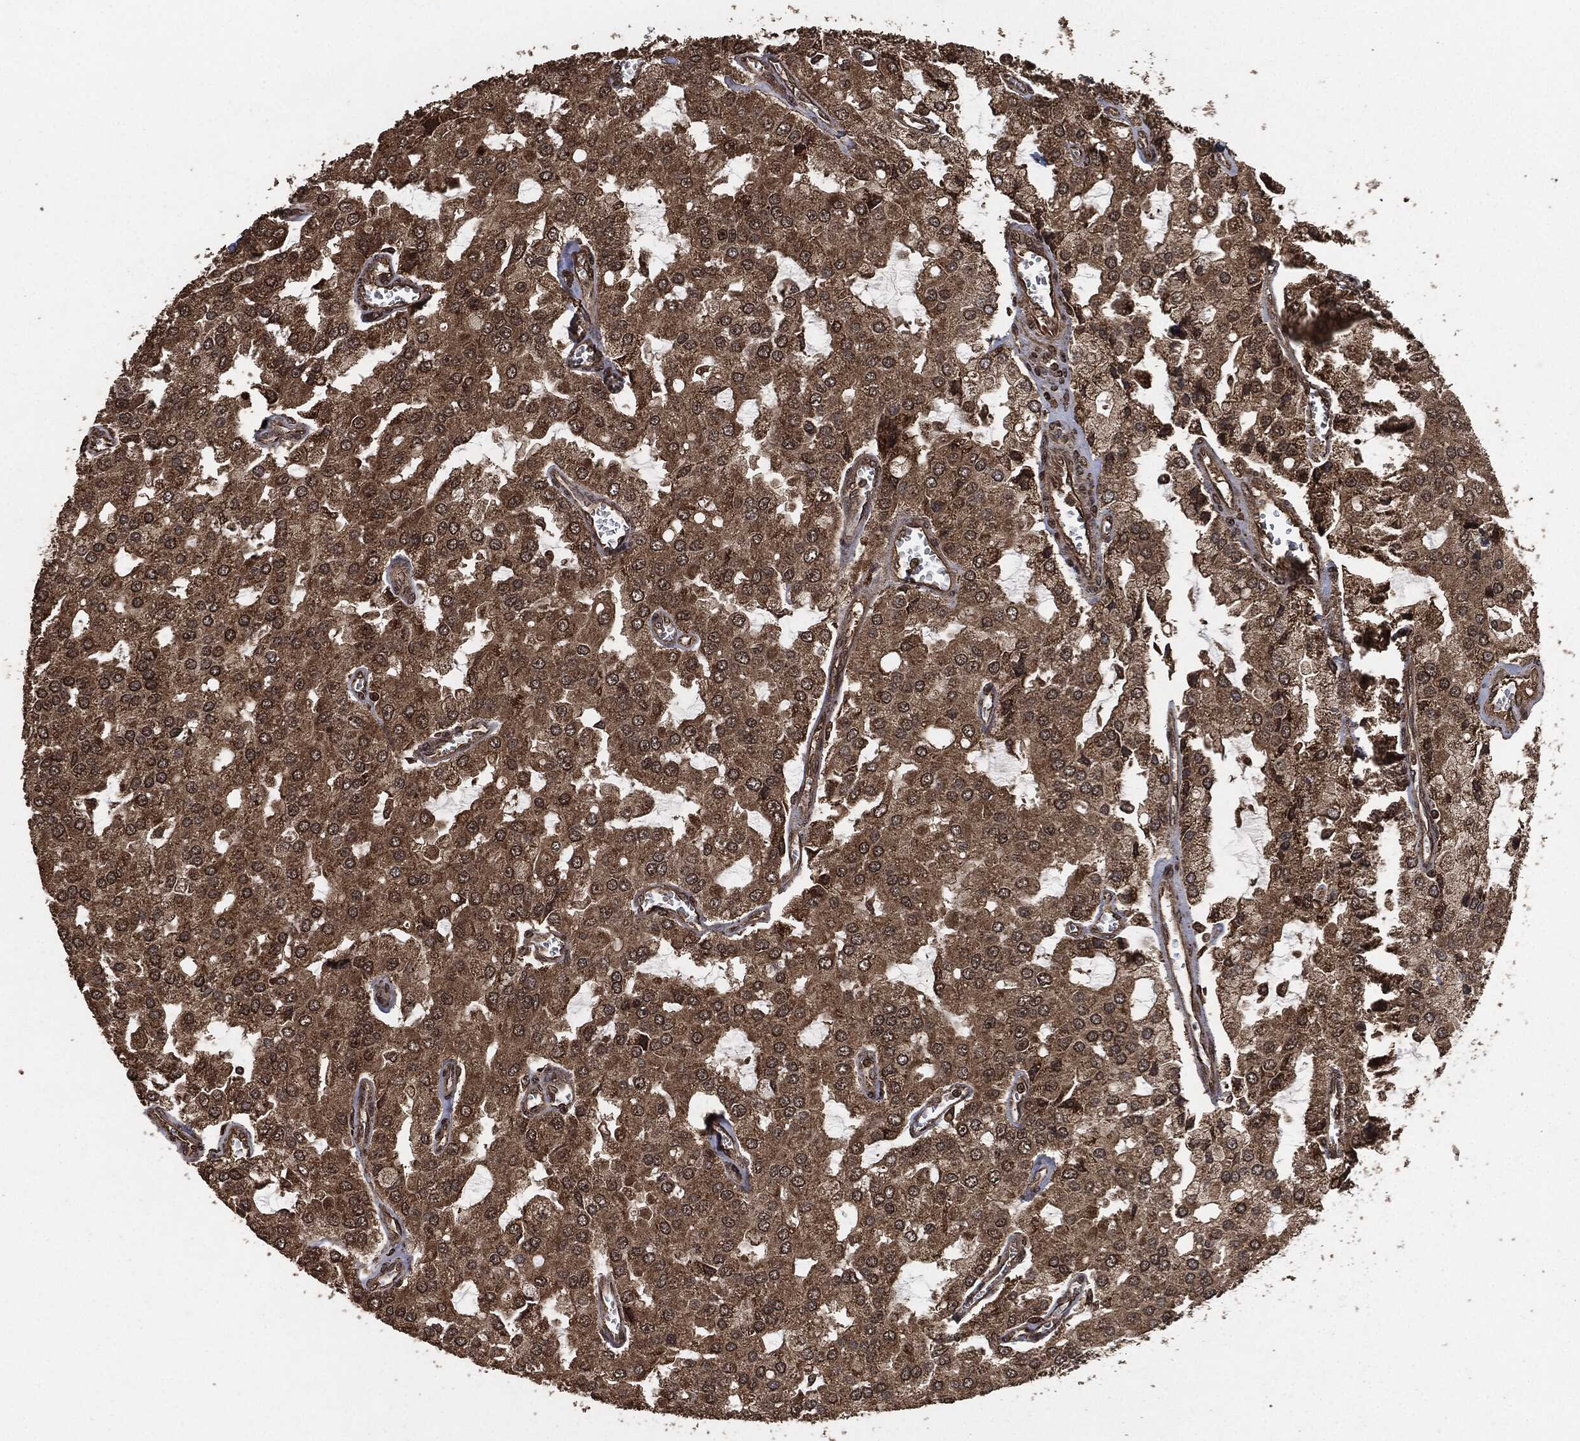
{"staining": {"intensity": "strong", "quantity": "<25%", "location": "cytoplasmic/membranous"}, "tissue": "prostate cancer", "cell_type": "Tumor cells", "image_type": "cancer", "snomed": [{"axis": "morphology", "description": "Adenocarcinoma, NOS"}, {"axis": "topography", "description": "Prostate and seminal vesicle, NOS"}, {"axis": "topography", "description": "Prostate"}], "caption": "Human prostate adenocarcinoma stained with a protein marker displays strong staining in tumor cells.", "gene": "EGFR", "patient": {"sex": "male", "age": 67}}